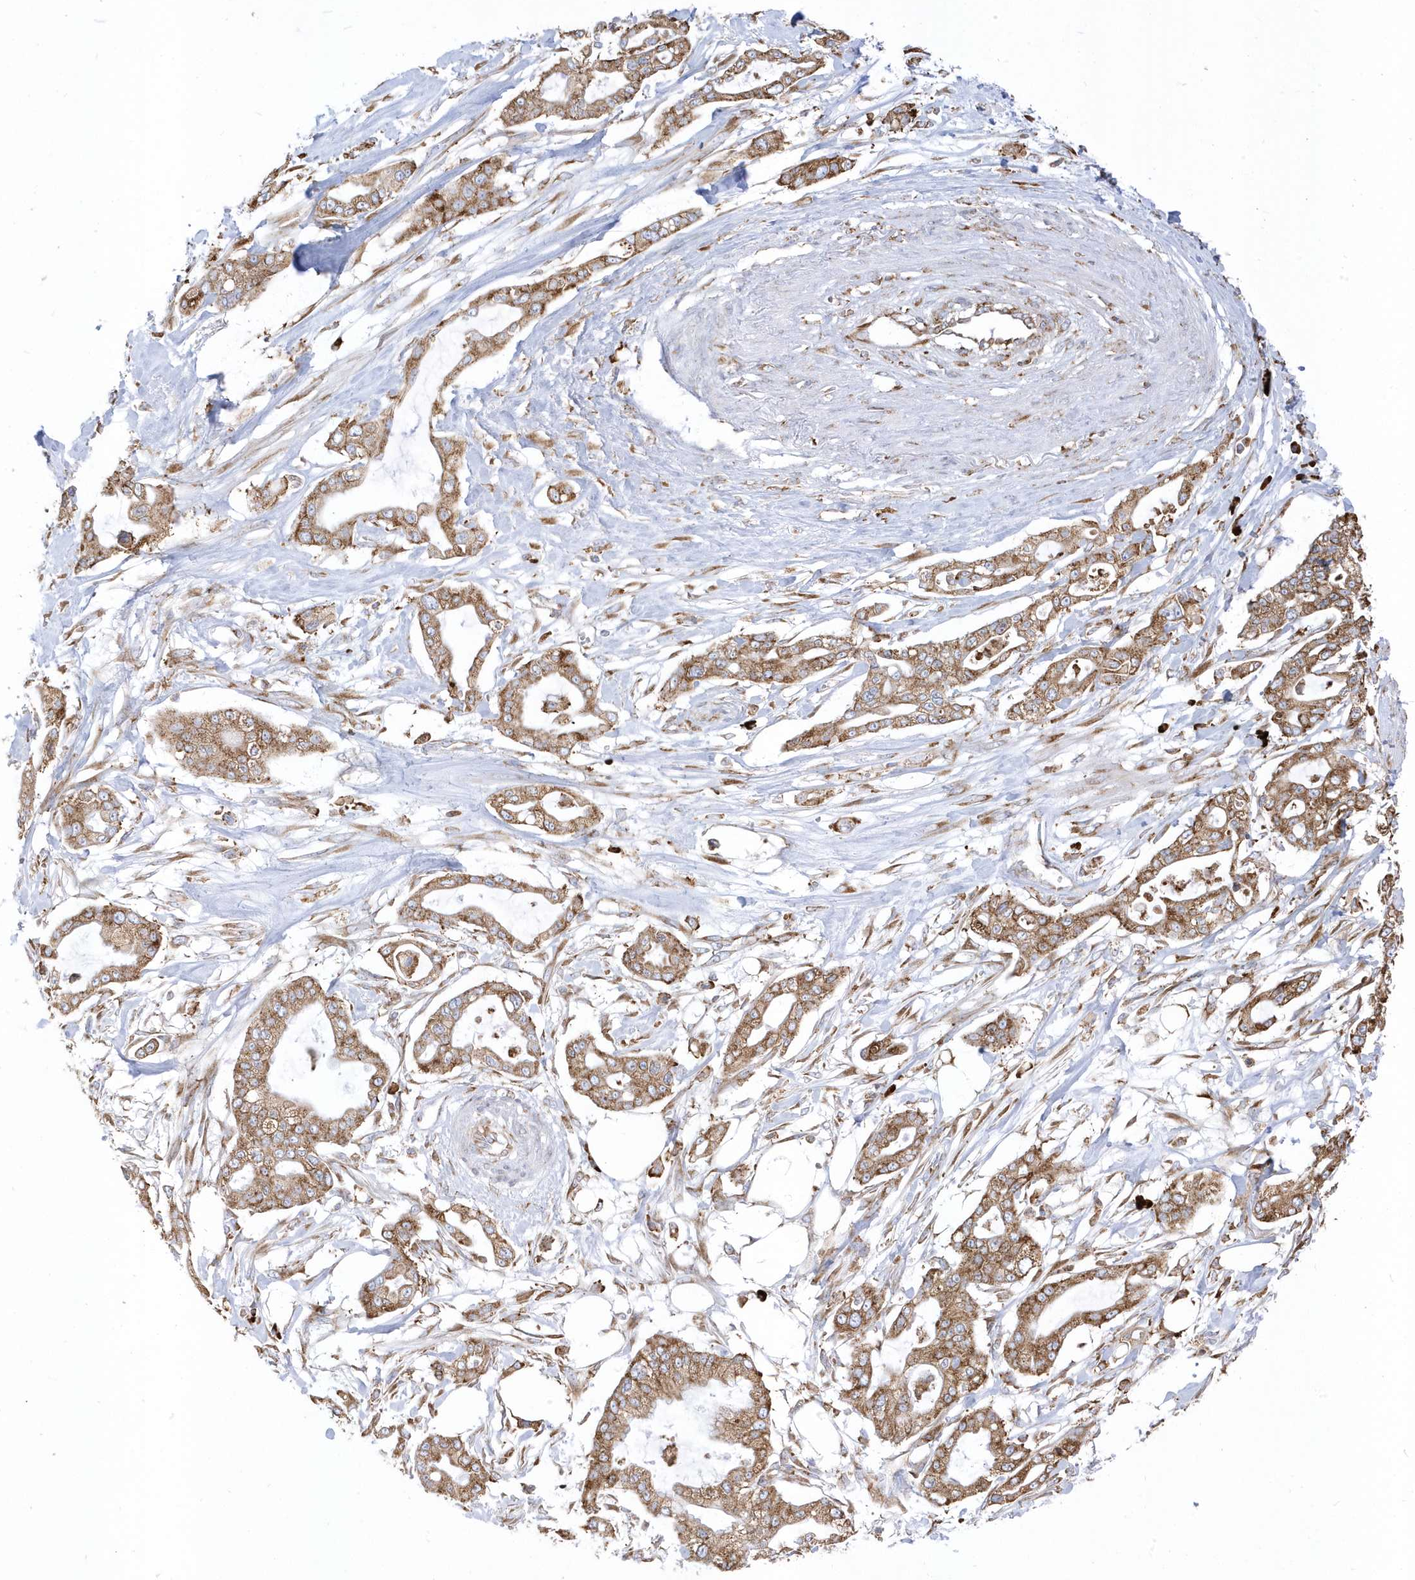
{"staining": {"intensity": "strong", "quantity": ">75%", "location": "cytoplasmic/membranous"}, "tissue": "pancreatic cancer", "cell_type": "Tumor cells", "image_type": "cancer", "snomed": [{"axis": "morphology", "description": "Adenocarcinoma, NOS"}, {"axis": "topography", "description": "Pancreas"}], "caption": "A histopathology image showing strong cytoplasmic/membranous staining in approximately >75% of tumor cells in adenocarcinoma (pancreatic), as visualized by brown immunohistochemical staining.", "gene": "PDIA6", "patient": {"sex": "male", "age": 68}}